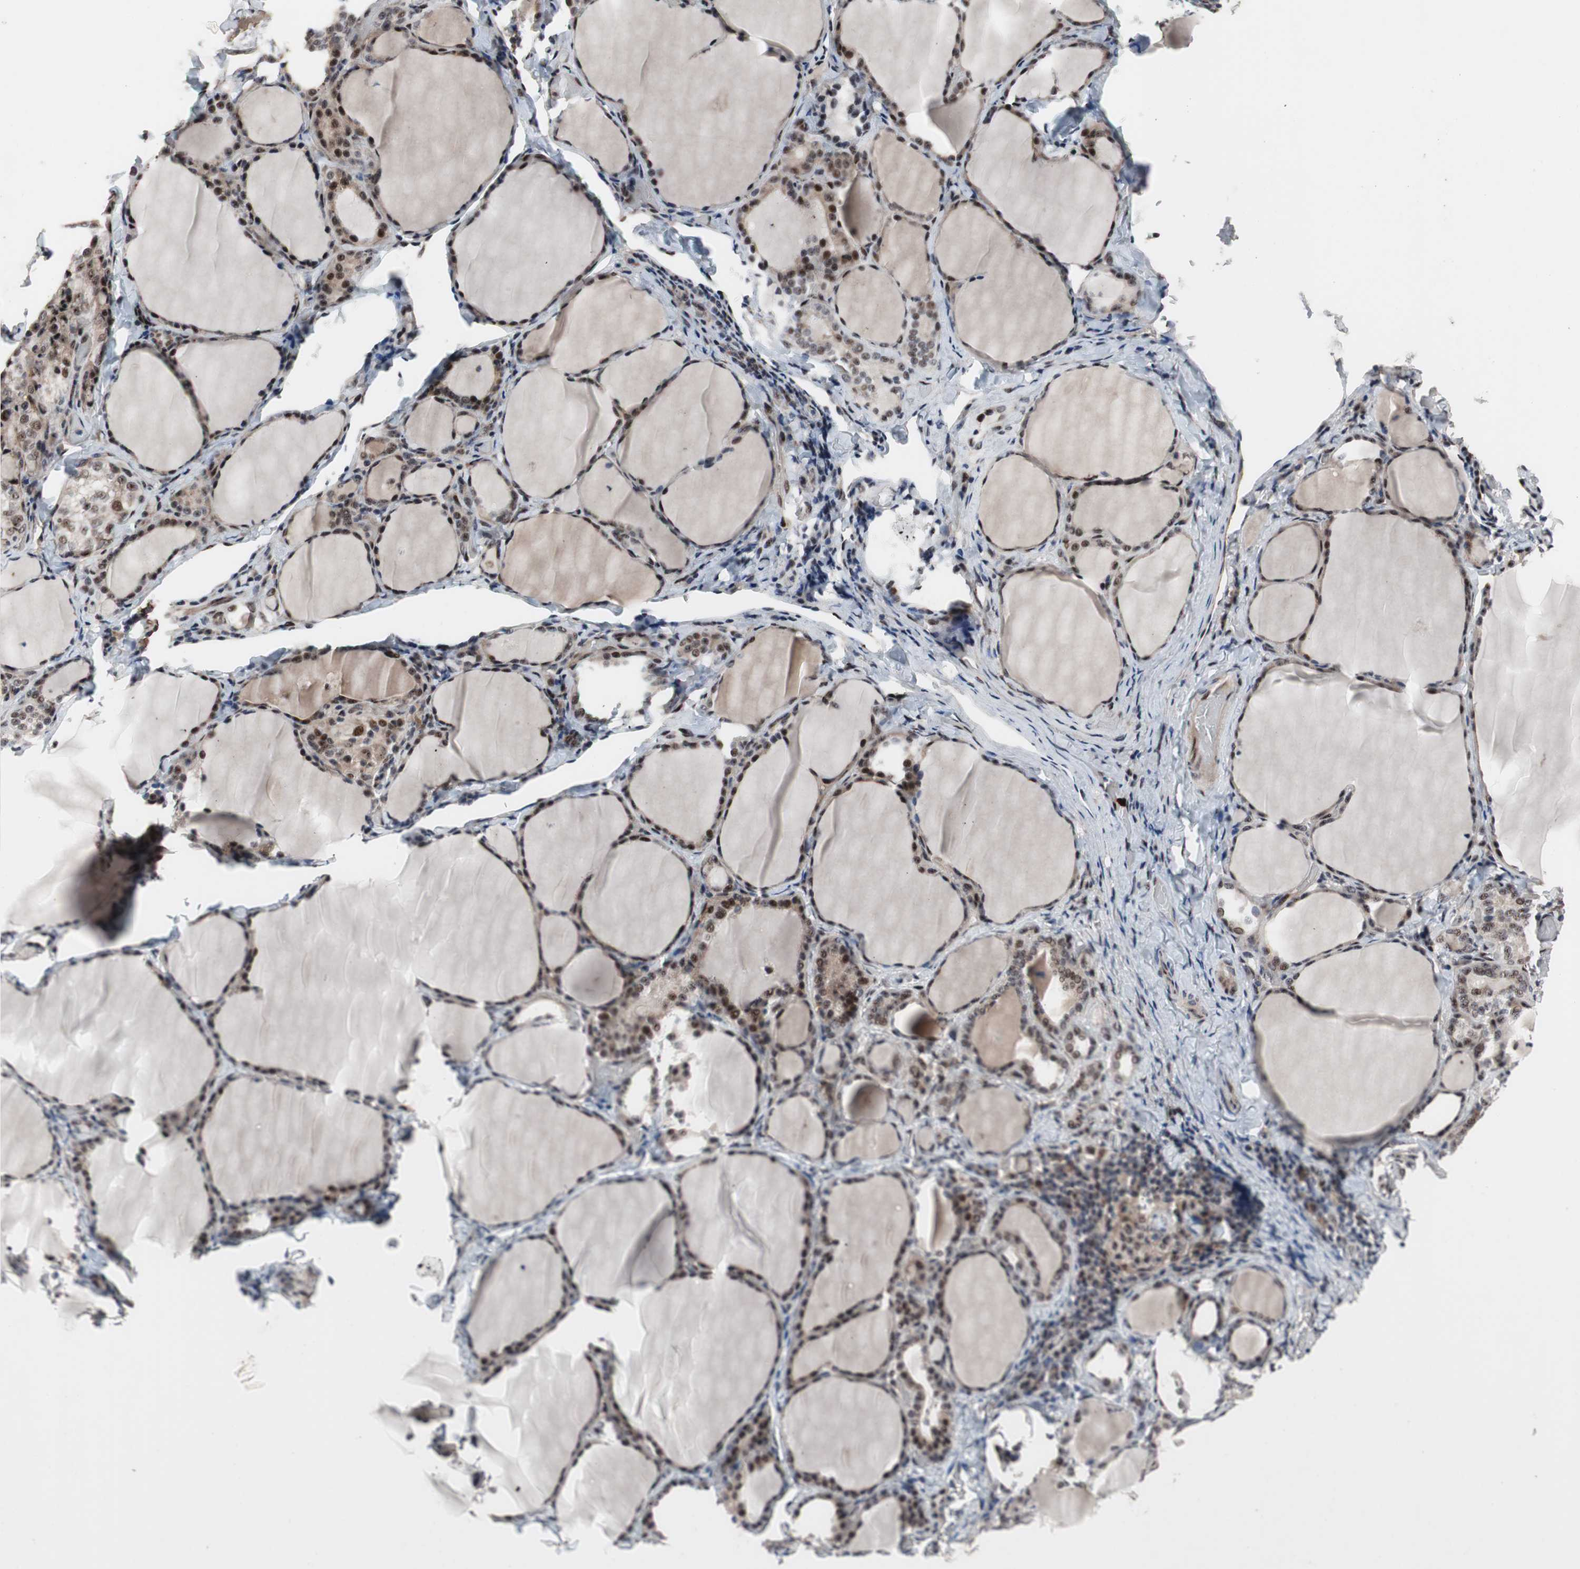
{"staining": {"intensity": "moderate", "quantity": ">75%", "location": "nuclear"}, "tissue": "thyroid gland", "cell_type": "Glandular cells", "image_type": "normal", "snomed": [{"axis": "morphology", "description": "Normal tissue, NOS"}, {"axis": "morphology", "description": "Papillary adenocarcinoma, NOS"}, {"axis": "topography", "description": "Thyroid gland"}], "caption": "Protein staining of unremarkable thyroid gland exhibits moderate nuclear positivity in about >75% of glandular cells. The staining was performed using DAB (3,3'-diaminobenzidine), with brown indicating positive protein expression. Nuclei are stained blue with hematoxylin.", "gene": "PINX1", "patient": {"sex": "female", "age": 30}}